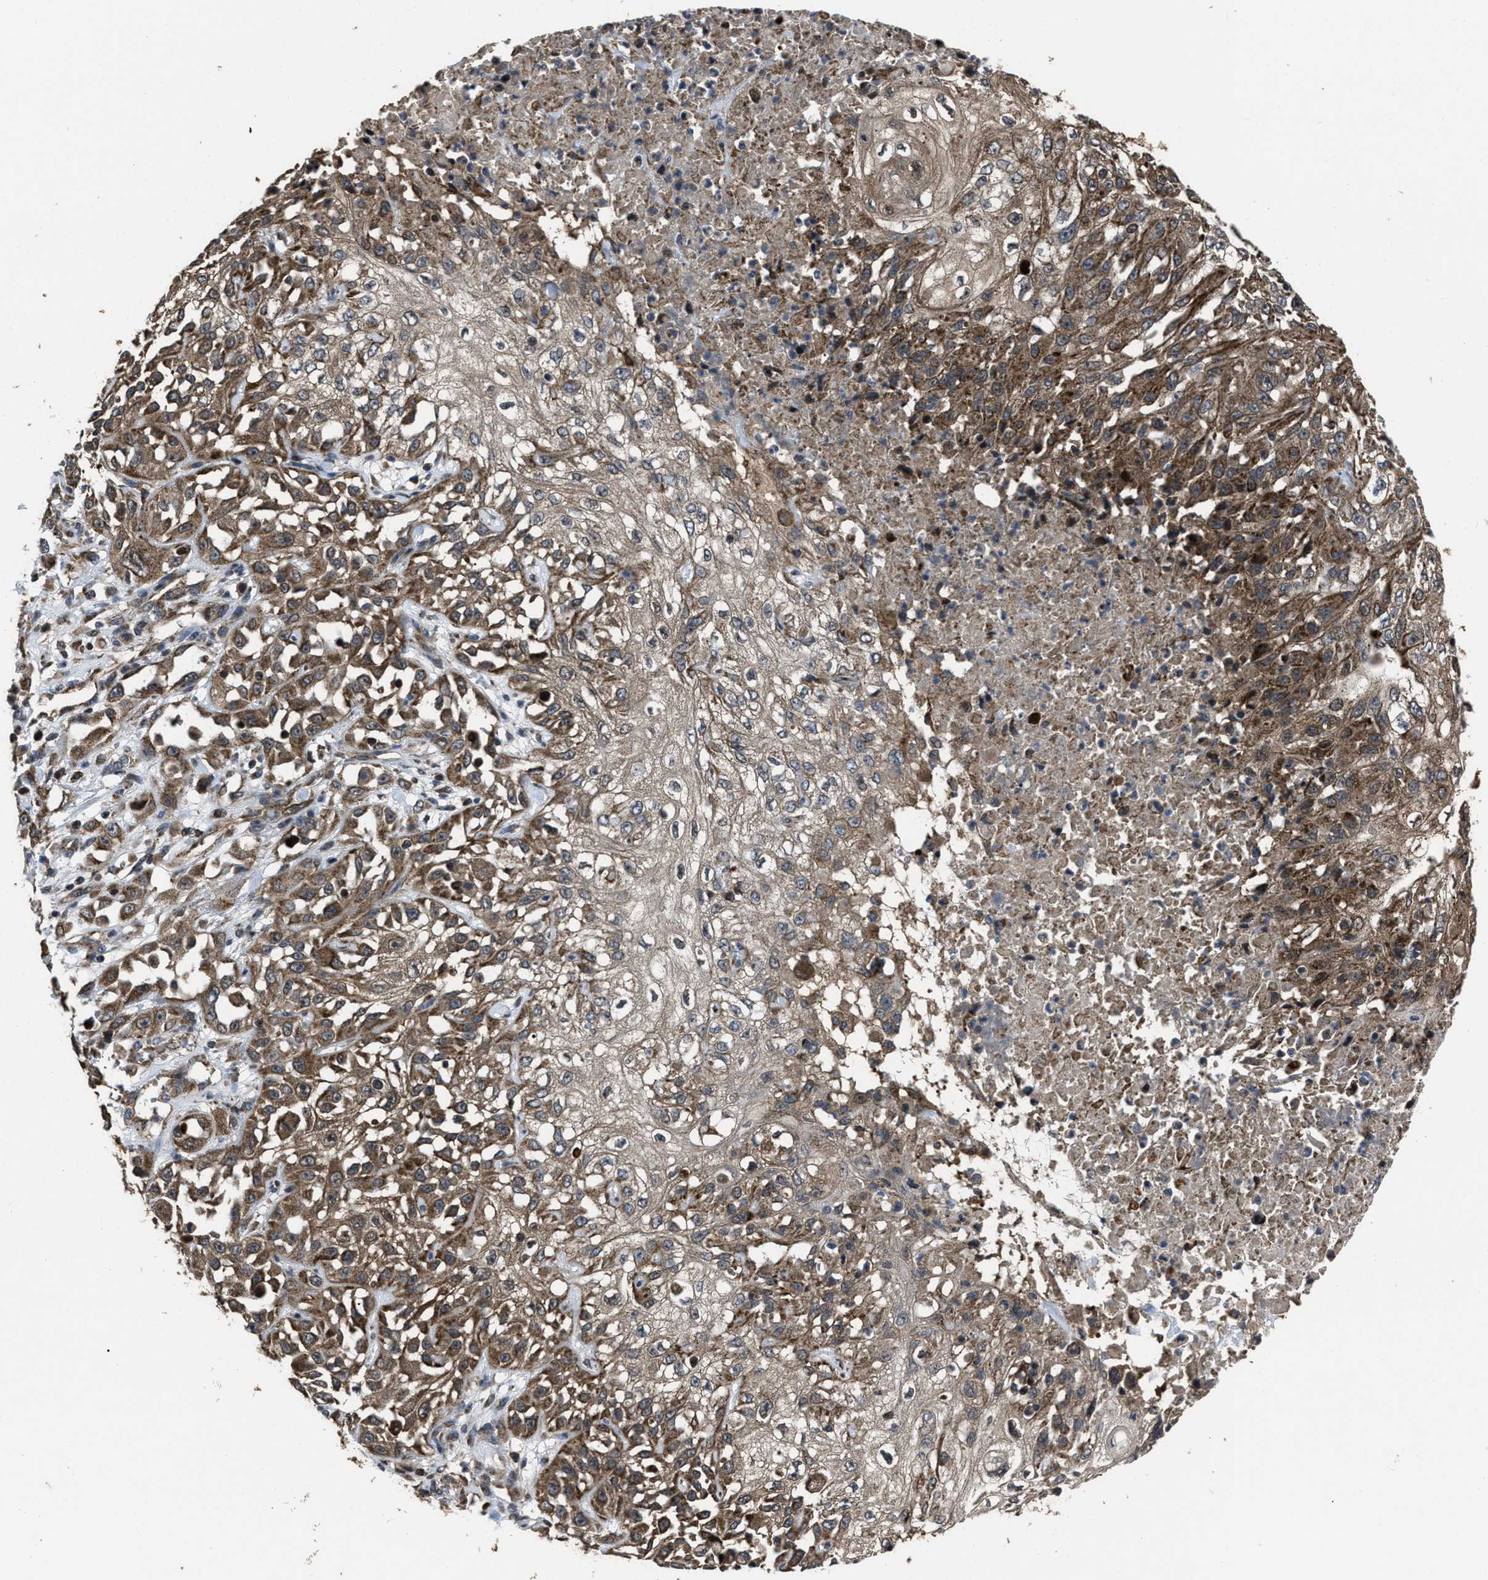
{"staining": {"intensity": "moderate", "quantity": ">75%", "location": "cytoplasmic/membranous"}, "tissue": "skin cancer", "cell_type": "Tumor cells", "image_type": "cancer", "snomed": [{"axis": "morphology", "description": "Squamous cell carcinoma, NOS"}, {"axis": "morphology", "description": "Squamous cell carcinoma, metastatic, NOS"}, {"axis": "topography", "description": "Skin"}, {"axis": "topography", "description": "Lymph node"}], "caption": "Immunohistochemical staining of human squamous cell carcinoma (skin) exhibits moderate cytoplasmic/membranous protein staining in approximately >75% of tumor cells.", "gene": "PASK", "patient": {"sex": "male", "age": 75}}